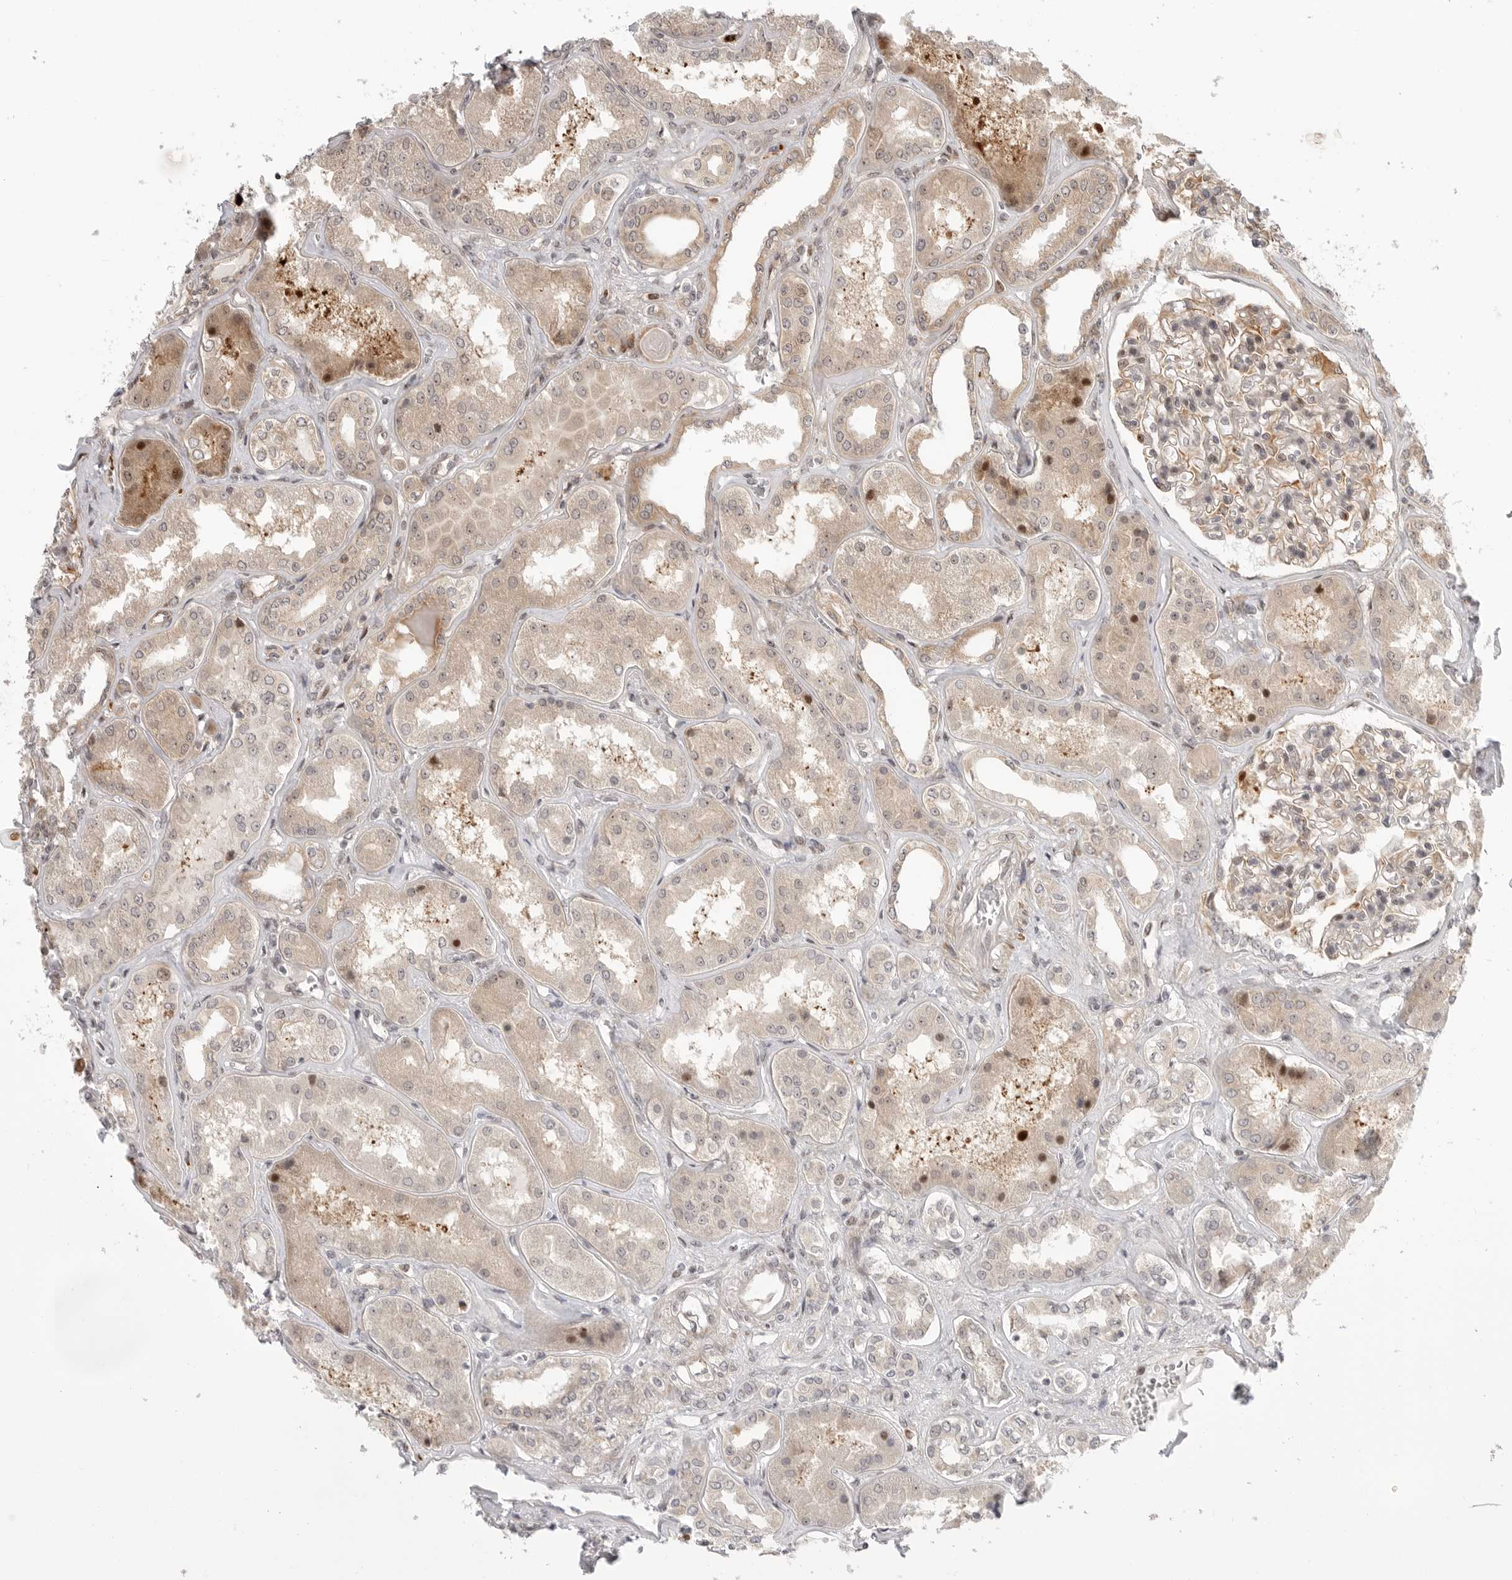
{"staining": {"intensity": "moderate", "quantity": ">75%", "location": "cytoplasmic/membranous"}, "tissue": "kidney", "cell_type": "Cells in glomeruli", "image_type": "normal", "snomed": [{"axis": "morphology", "description": "Normal tissue, NOS"}, {"axis": "topography", "description": "Kidney"}], "caption": "Immunohistochemical staining of normal kidney reveals medium levels of moderate cytoplasmic/membranous positivity in approximately >75% of cells in glomeruli. The staining was performed using DAB (3,3'-diaminobenzidine), with brown indicating positive protein expression. Nuclei are stained blue with hematoxylin.", "gene": "DSCC1", "patient": {"sex": "female", "age": 56}}